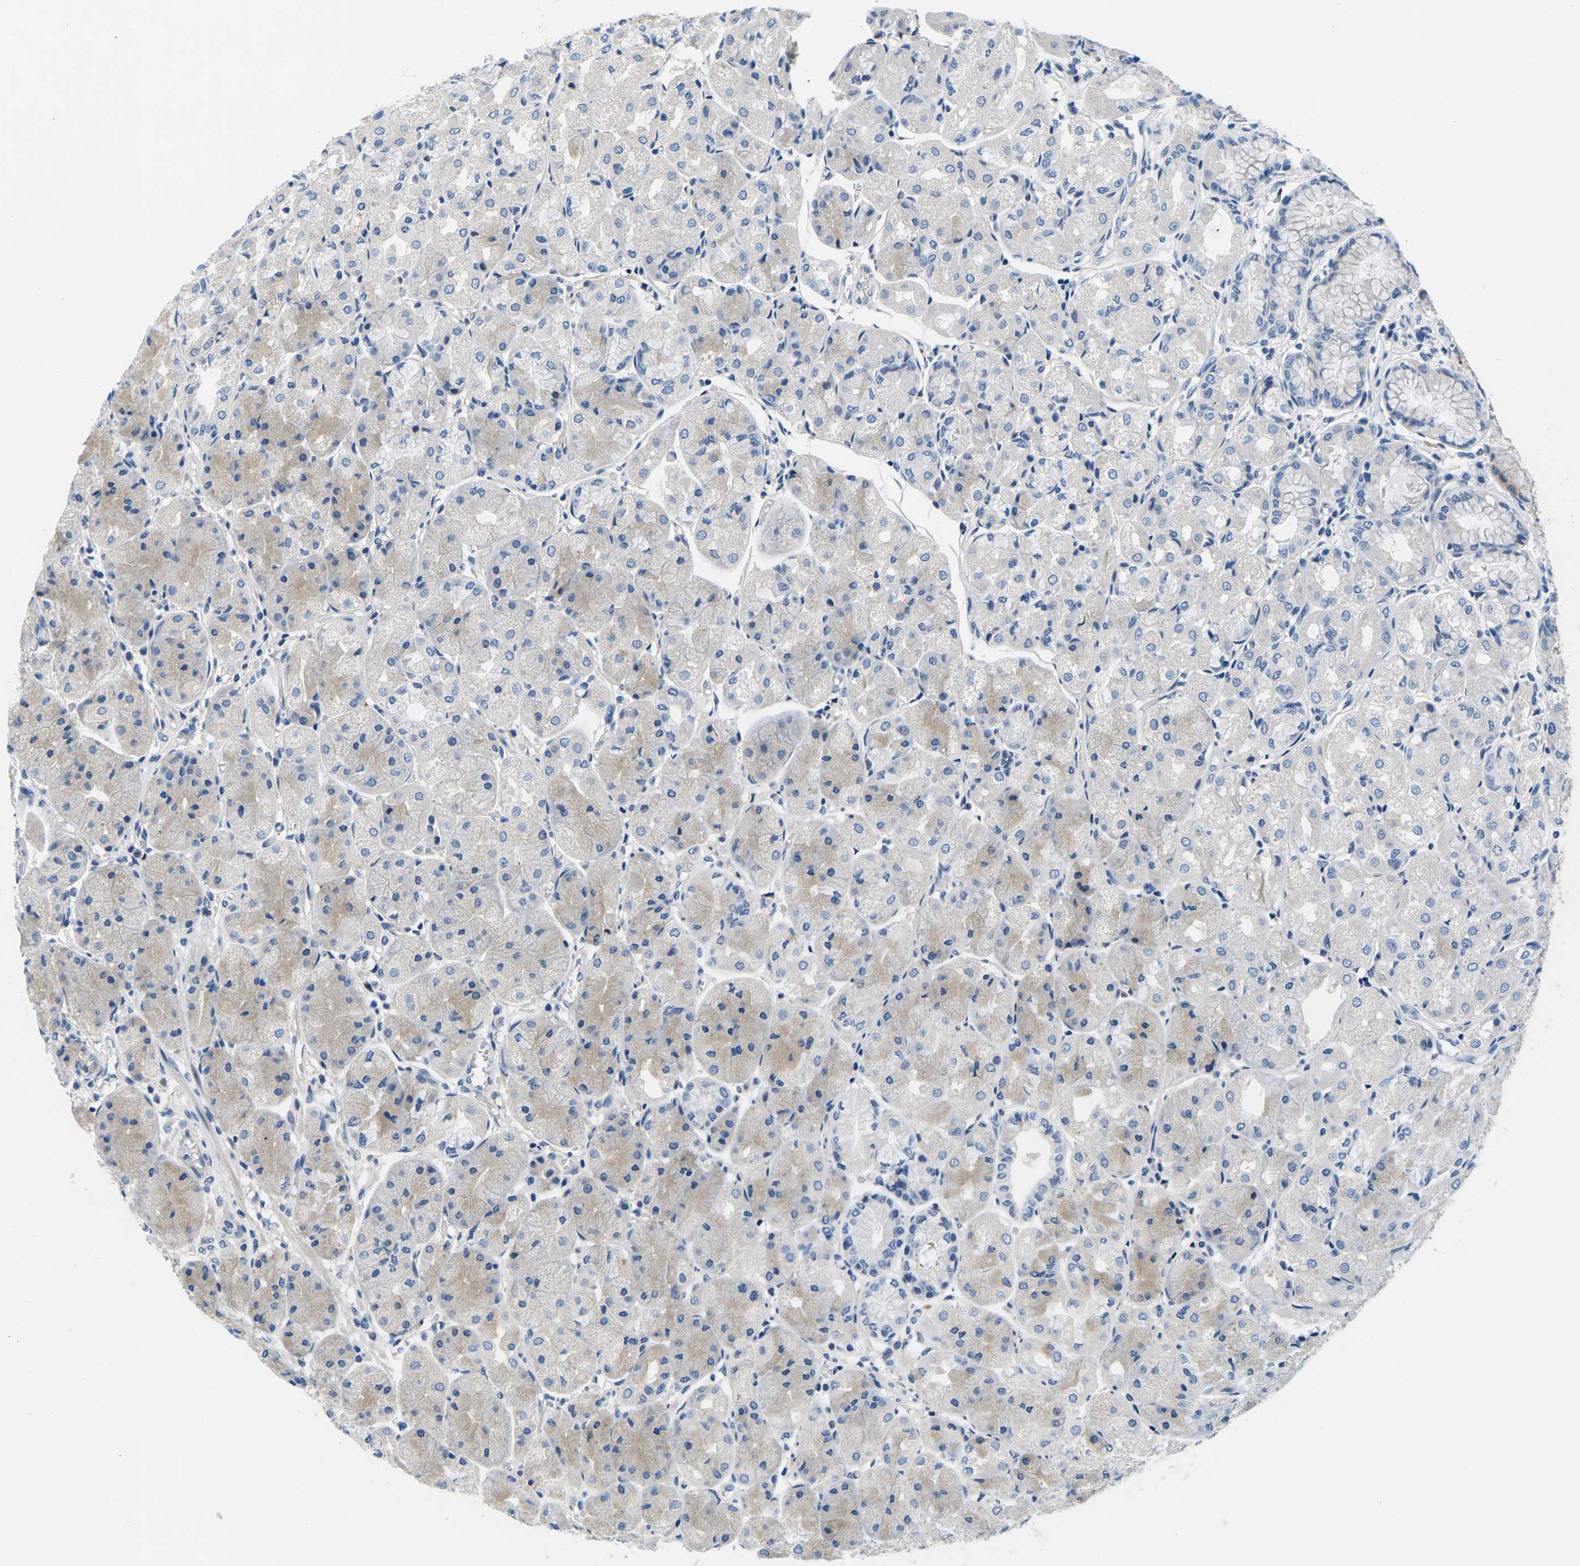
{"staining": {"intensity": "weak", "quantity": "25%-75%", "location": "cytoplasmic/membranous"}, "tissue": "stomach", "cell_type": "Glandular cells", "image_type": "normal", "snomed": [{"axis": "morphology", "description": "Normal tissue, NOS"}, {"axis": "topography", "description": "Stomach, upper"}], "caption": "Immunohistochemical staining of benign human stomach exhibits low levels of weak cytoplasmic/membranous staining in about 25%-75% of glandular cells. Using DAB (3,3'-diaminobenzidine) (brown) and hematoxylin (blue) stains, captured at high magnification using brightfield microscopy.", "gene": "TSPAN2", "patient": {"sex": "male", "age": 72}}